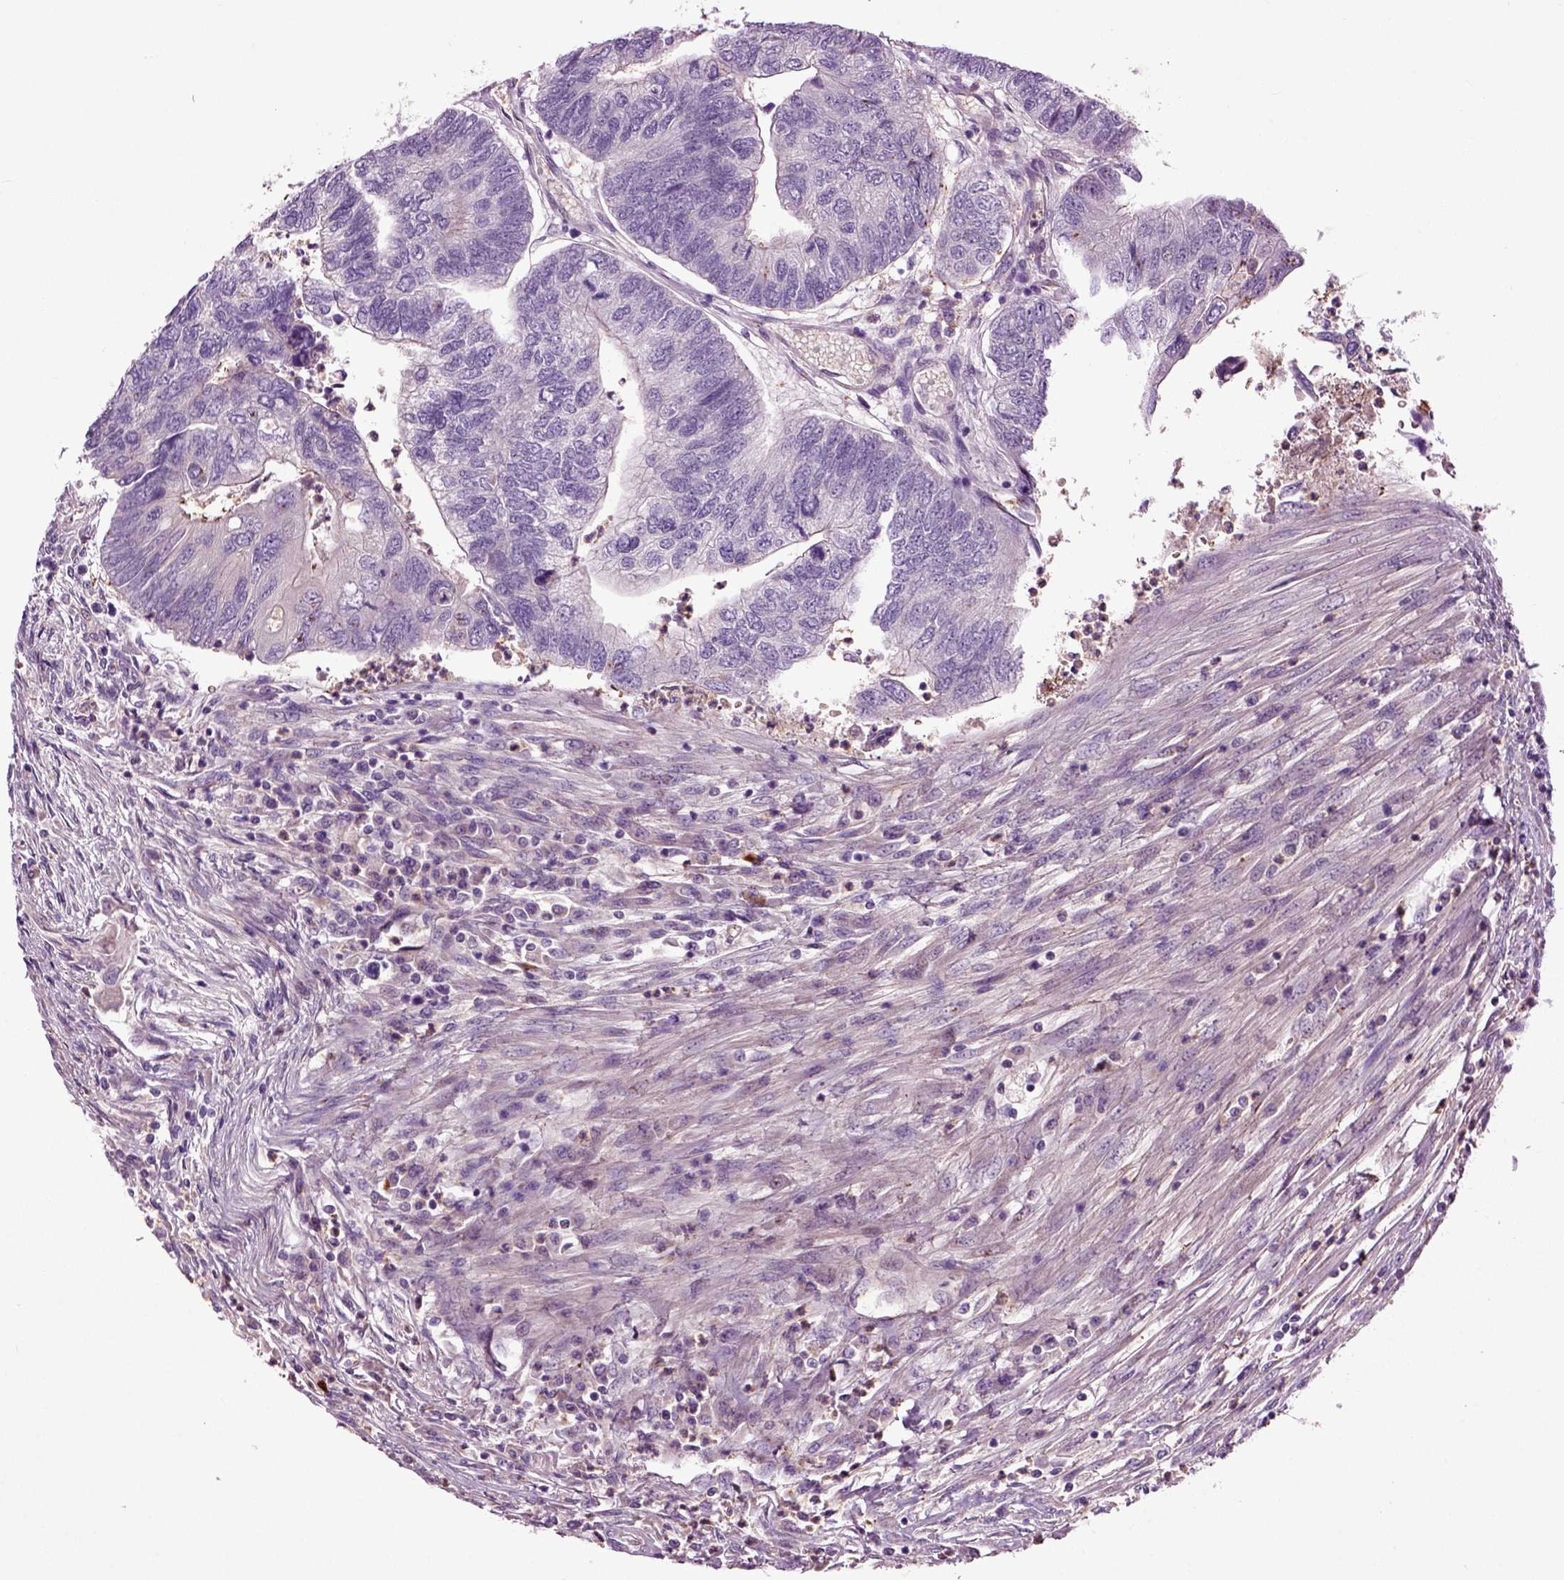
{"staining": {"intensity": "negative", "quantity": "none", "location": "none"}, "tissue": "colorectal cancer", "cell_type": "Tumor cells", "image_type": "cancer", "snomed": [{"axis": "morphology", "description": "Adenocarcinoma, NOS"}, {"axis": "topography", "description": "Colon"}], "caption": "Colorectal cancer stained for a protein using IHC displays no expression tumor cells.", "gene": "SPON1", "patient": {"sex": "female", "age": 67}}